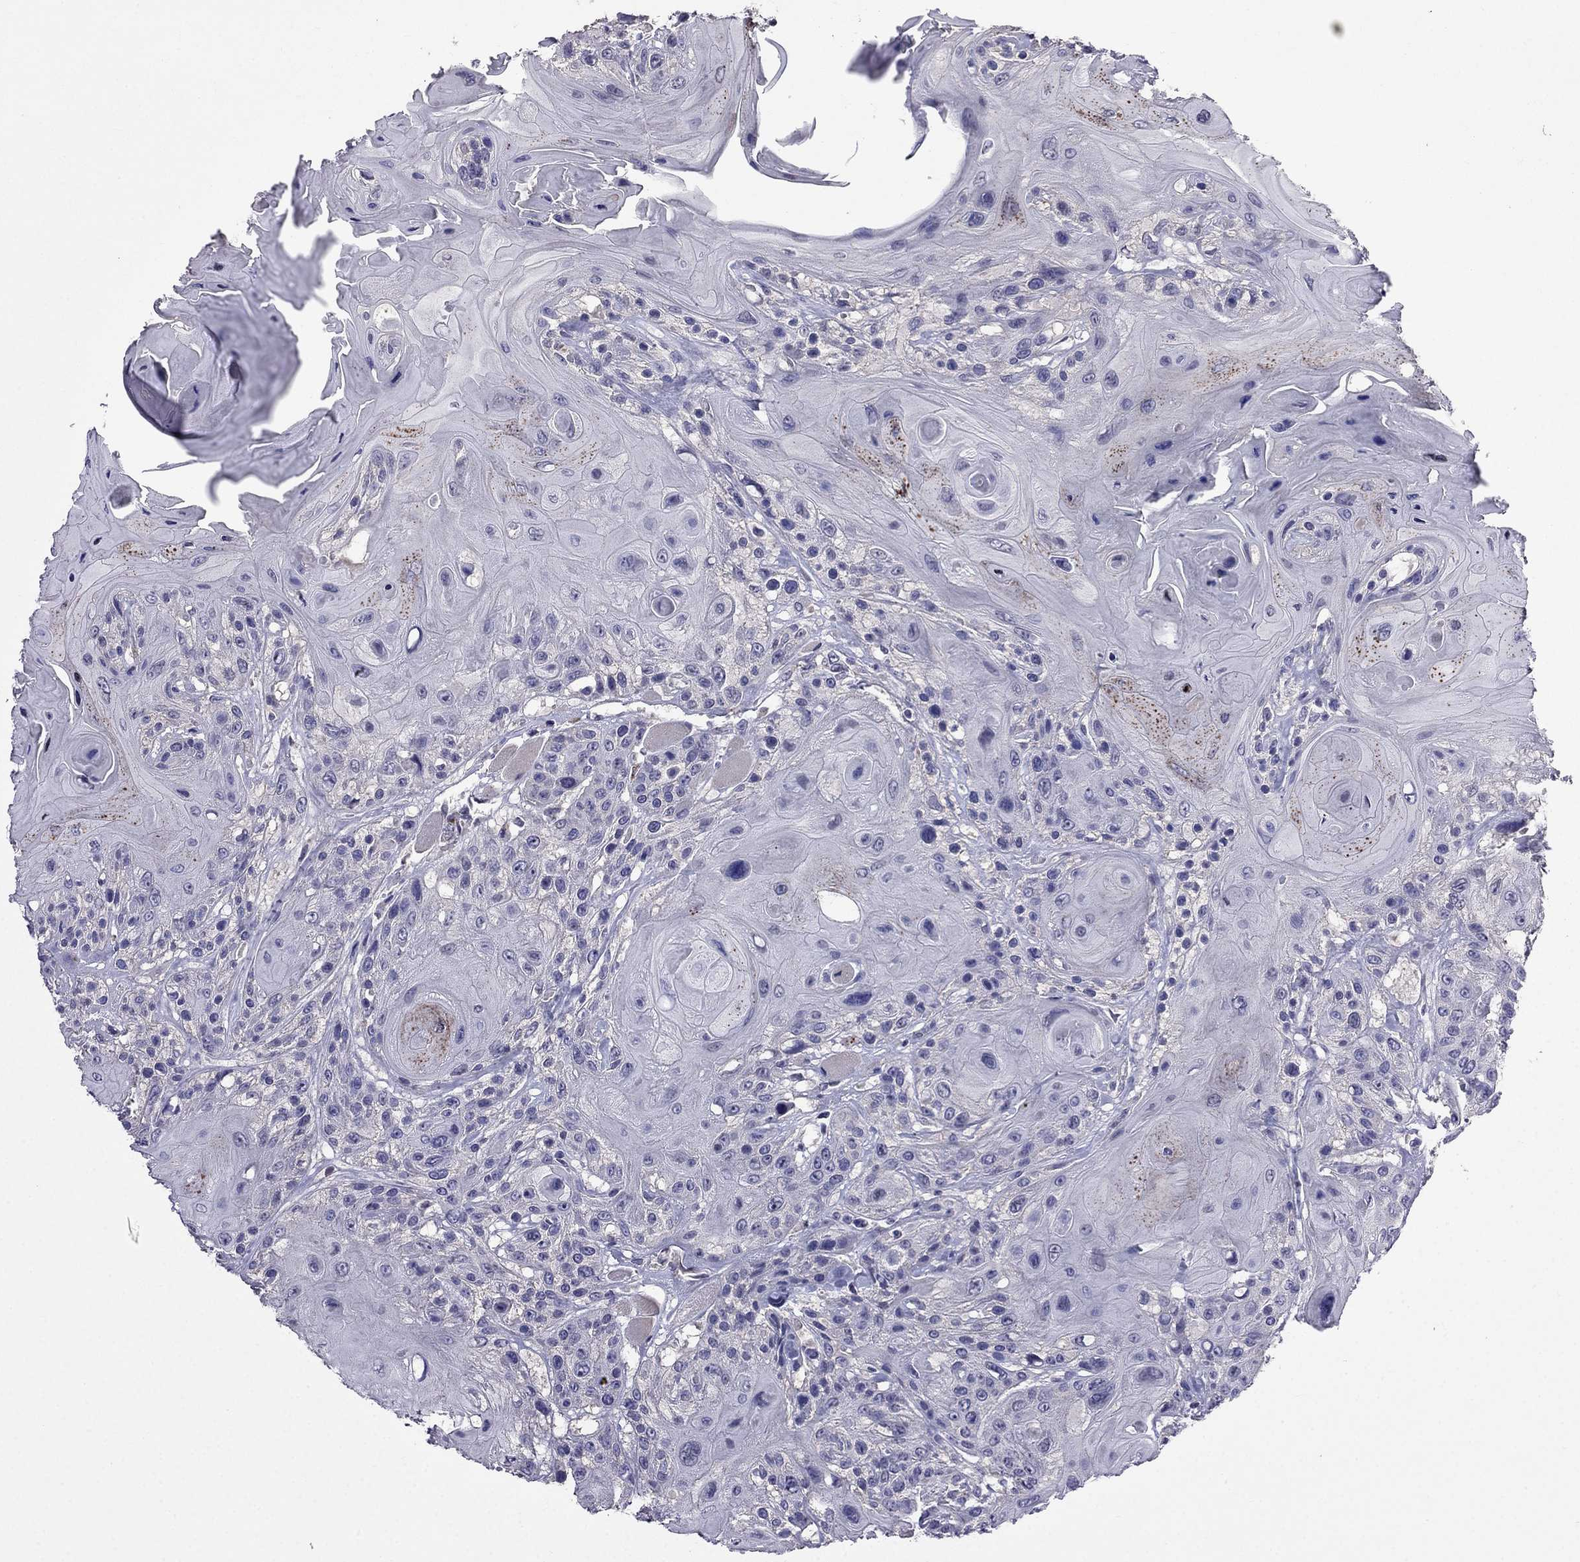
{"staining": {"intensity": "negative", "quantity": "none", "location": "none"}, "tissue": "head and neck cancer", "cell_type": "Tumor cells", "image_type": "cancer", "snomed": [{"axis": "morphology", "description": "Squamous cell carcinoma, NOS"}, {"axis": "topography", "description": "Head-Neck"}], "caption": "Protein analysis of head and neck squamous cell carcinoma displays no significant staining in tumor cells.", "gene": "AQP9", "patient": {"sex": "female", "age": 59}}